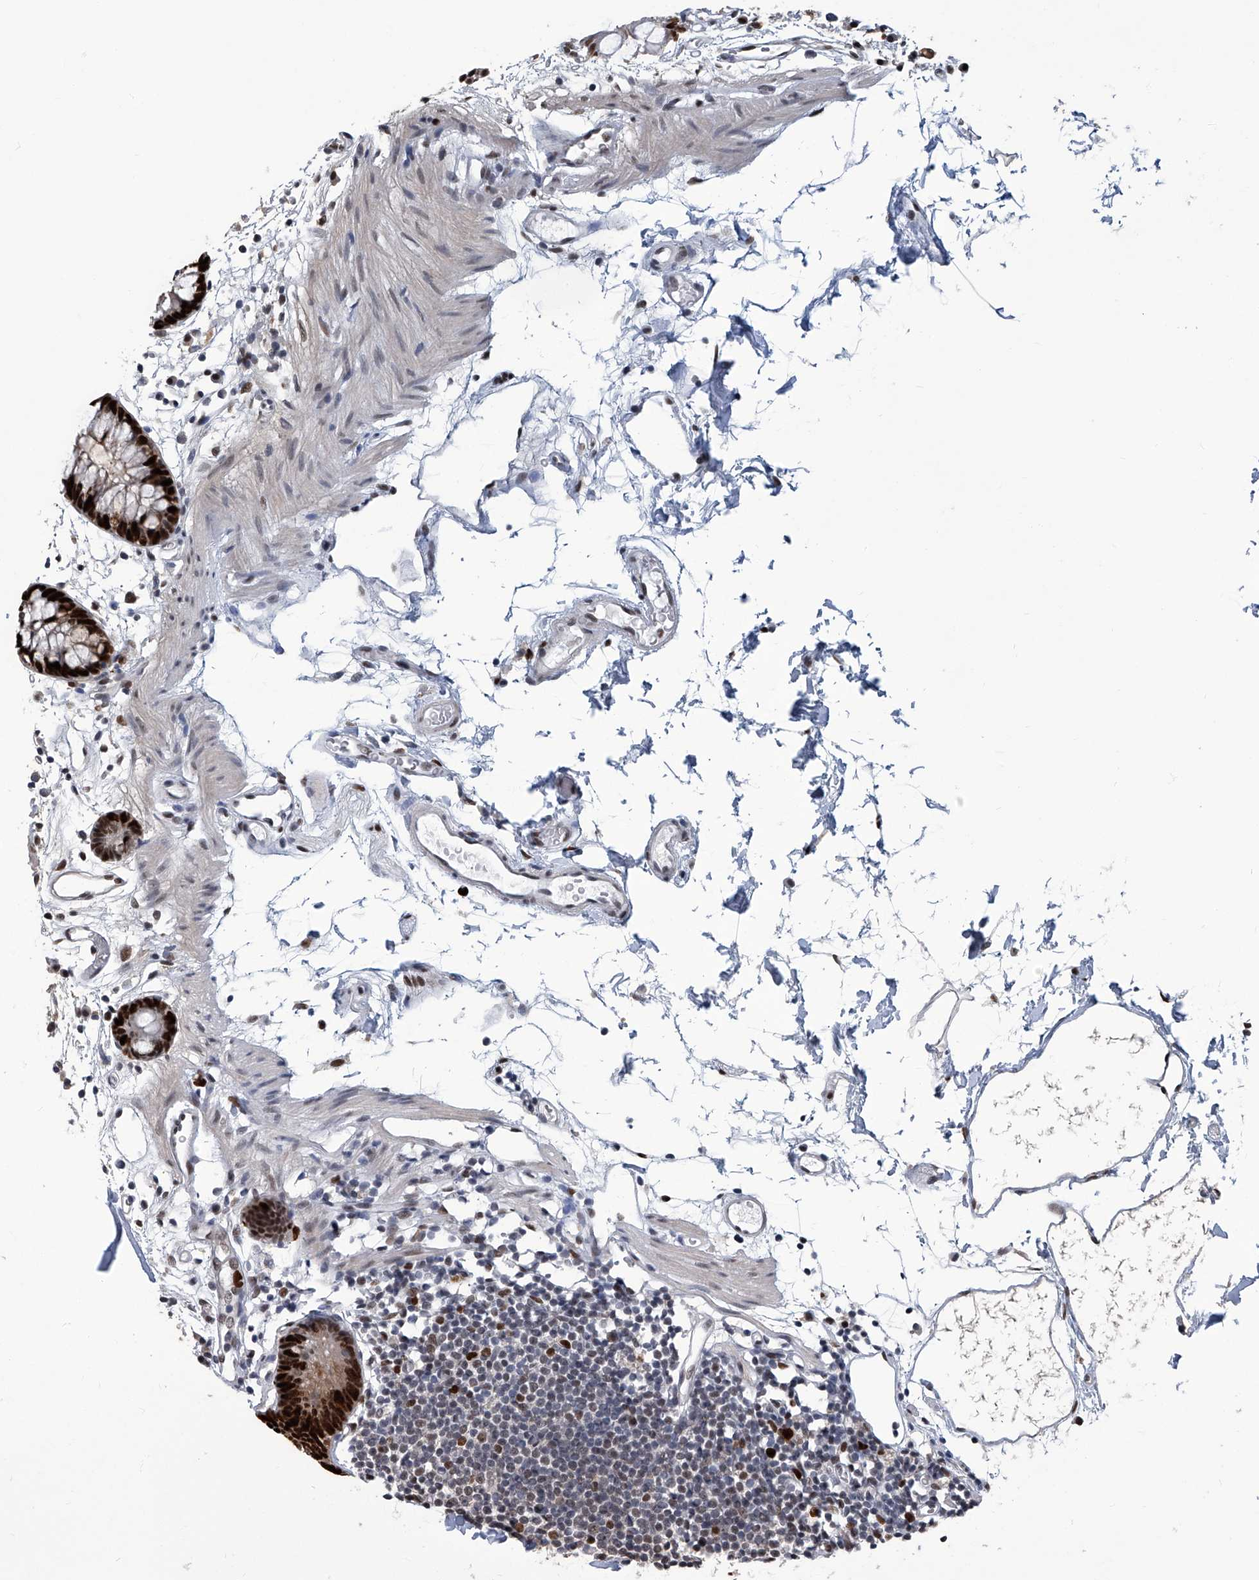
{"staining": {"intensity": "weak", "quantity": "25%-75%", "location": "cytoplasmic/membranous,nuclear"}, "tissue": "colon", "cell_type": "Endothelial cells", "image_type": "normal", "snomed": [{"axis": "morphology", "description": "Normal tissue, NOS"}, {"axis": "topography", "description": "Colon"}], "caption": "Human colon stained for a protein (brown) displays weak cytoplasmic/membranous,nuclear positive staining in approximately 25%-75% of endothelial cells.", "gene": "PCNA", "patient": {"sex": "male", "age": 56}}